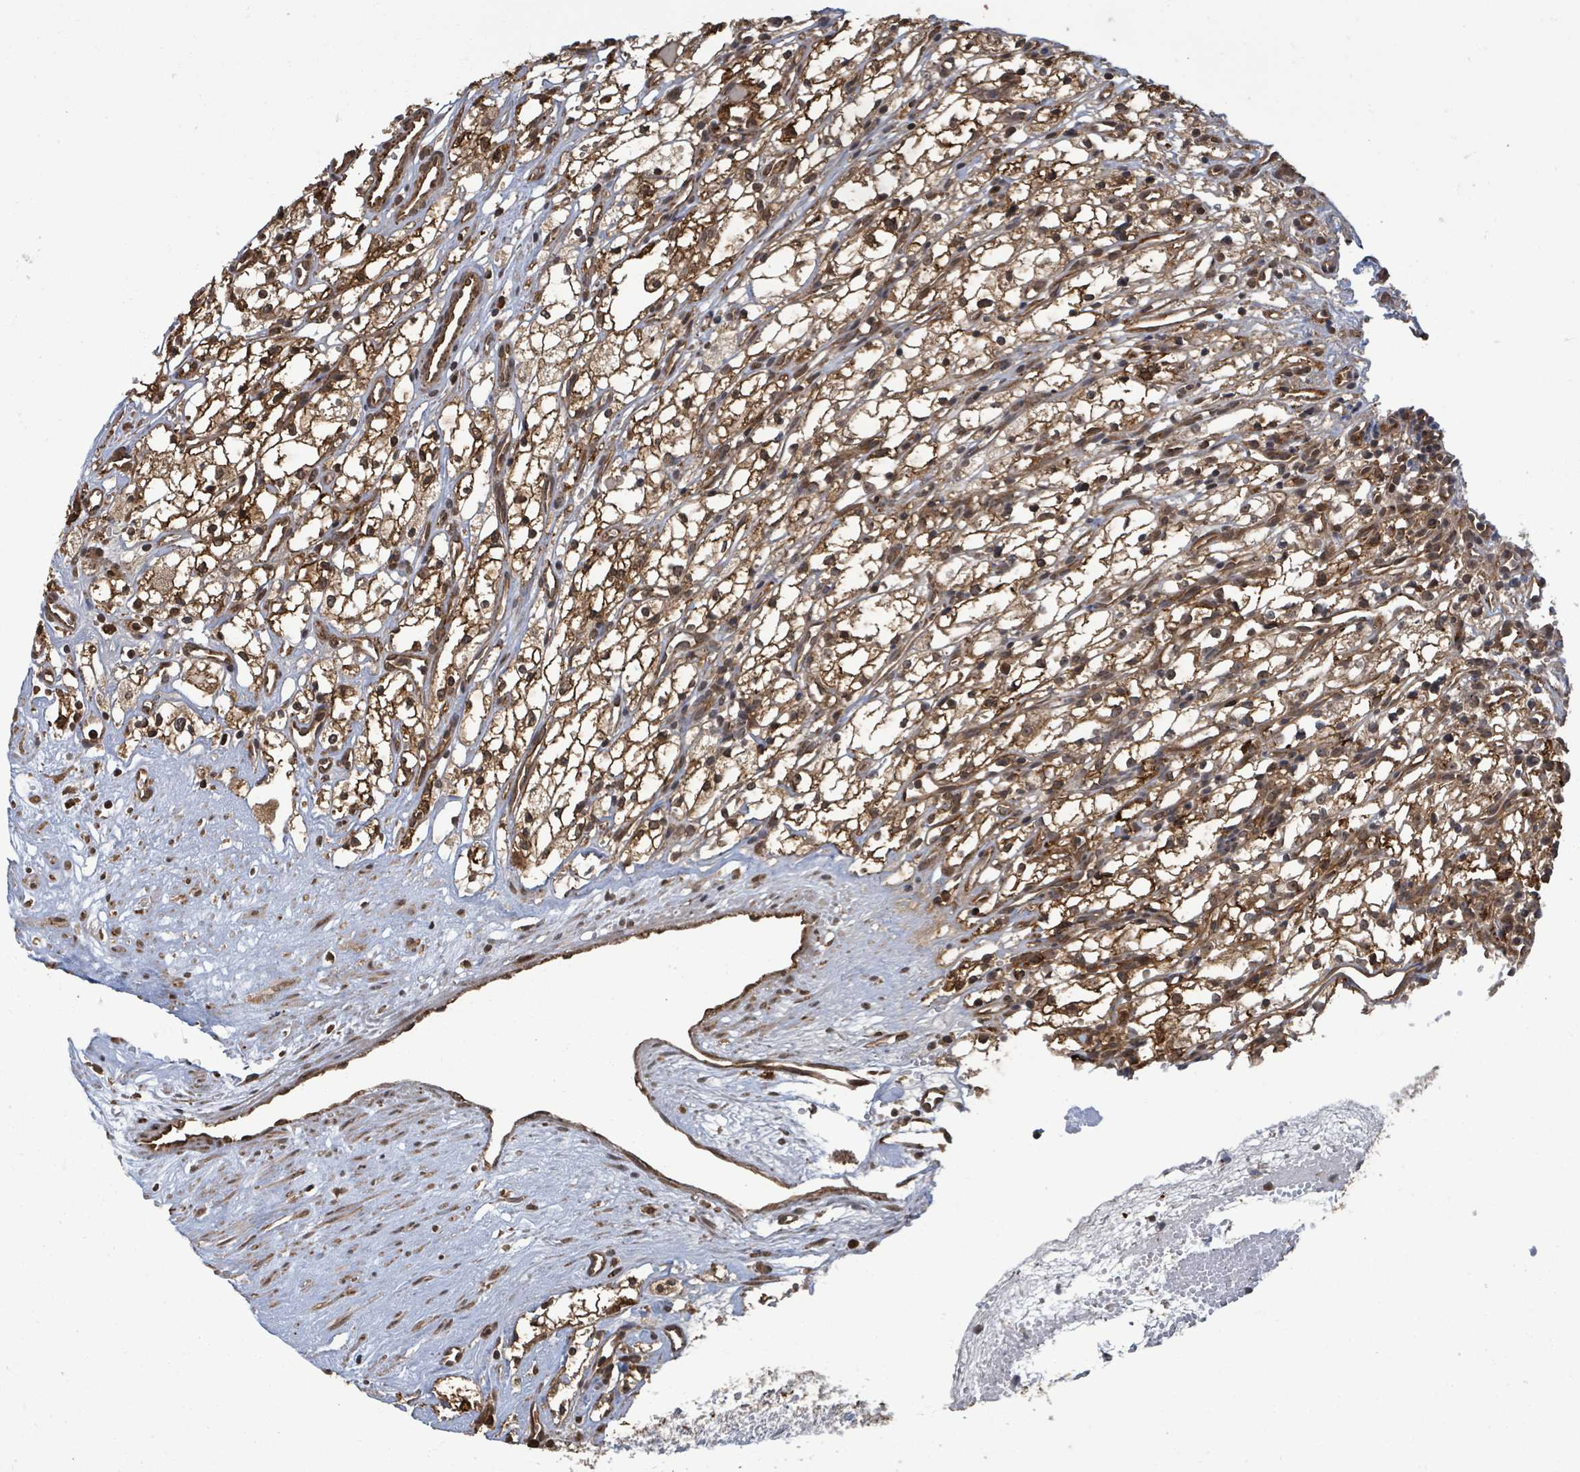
{"staining": {"intensity": "strong", "quantity": ">75%", "location": "cytoplasmic/membranous"}, "tissue": "renal cancer", "cell_type": "Tumor cells", "image_type": "cancer", "snomed": [{"axis": "morphology", "description": "Adenocarcinoma, NOS"}, {"axis": "topography", "description": "Kidney"}], "caption": "This histopathology image demonstrates renal cancer stained with immunohistochemistry (IHC) to label a protein in brown. The cytoplasmic/membranous of tumor cells show strong positivity for the protein. Nuclei are counter-stained blue.", "gene": "KLC1", "patient": {"sex": "male", "age": 59}}